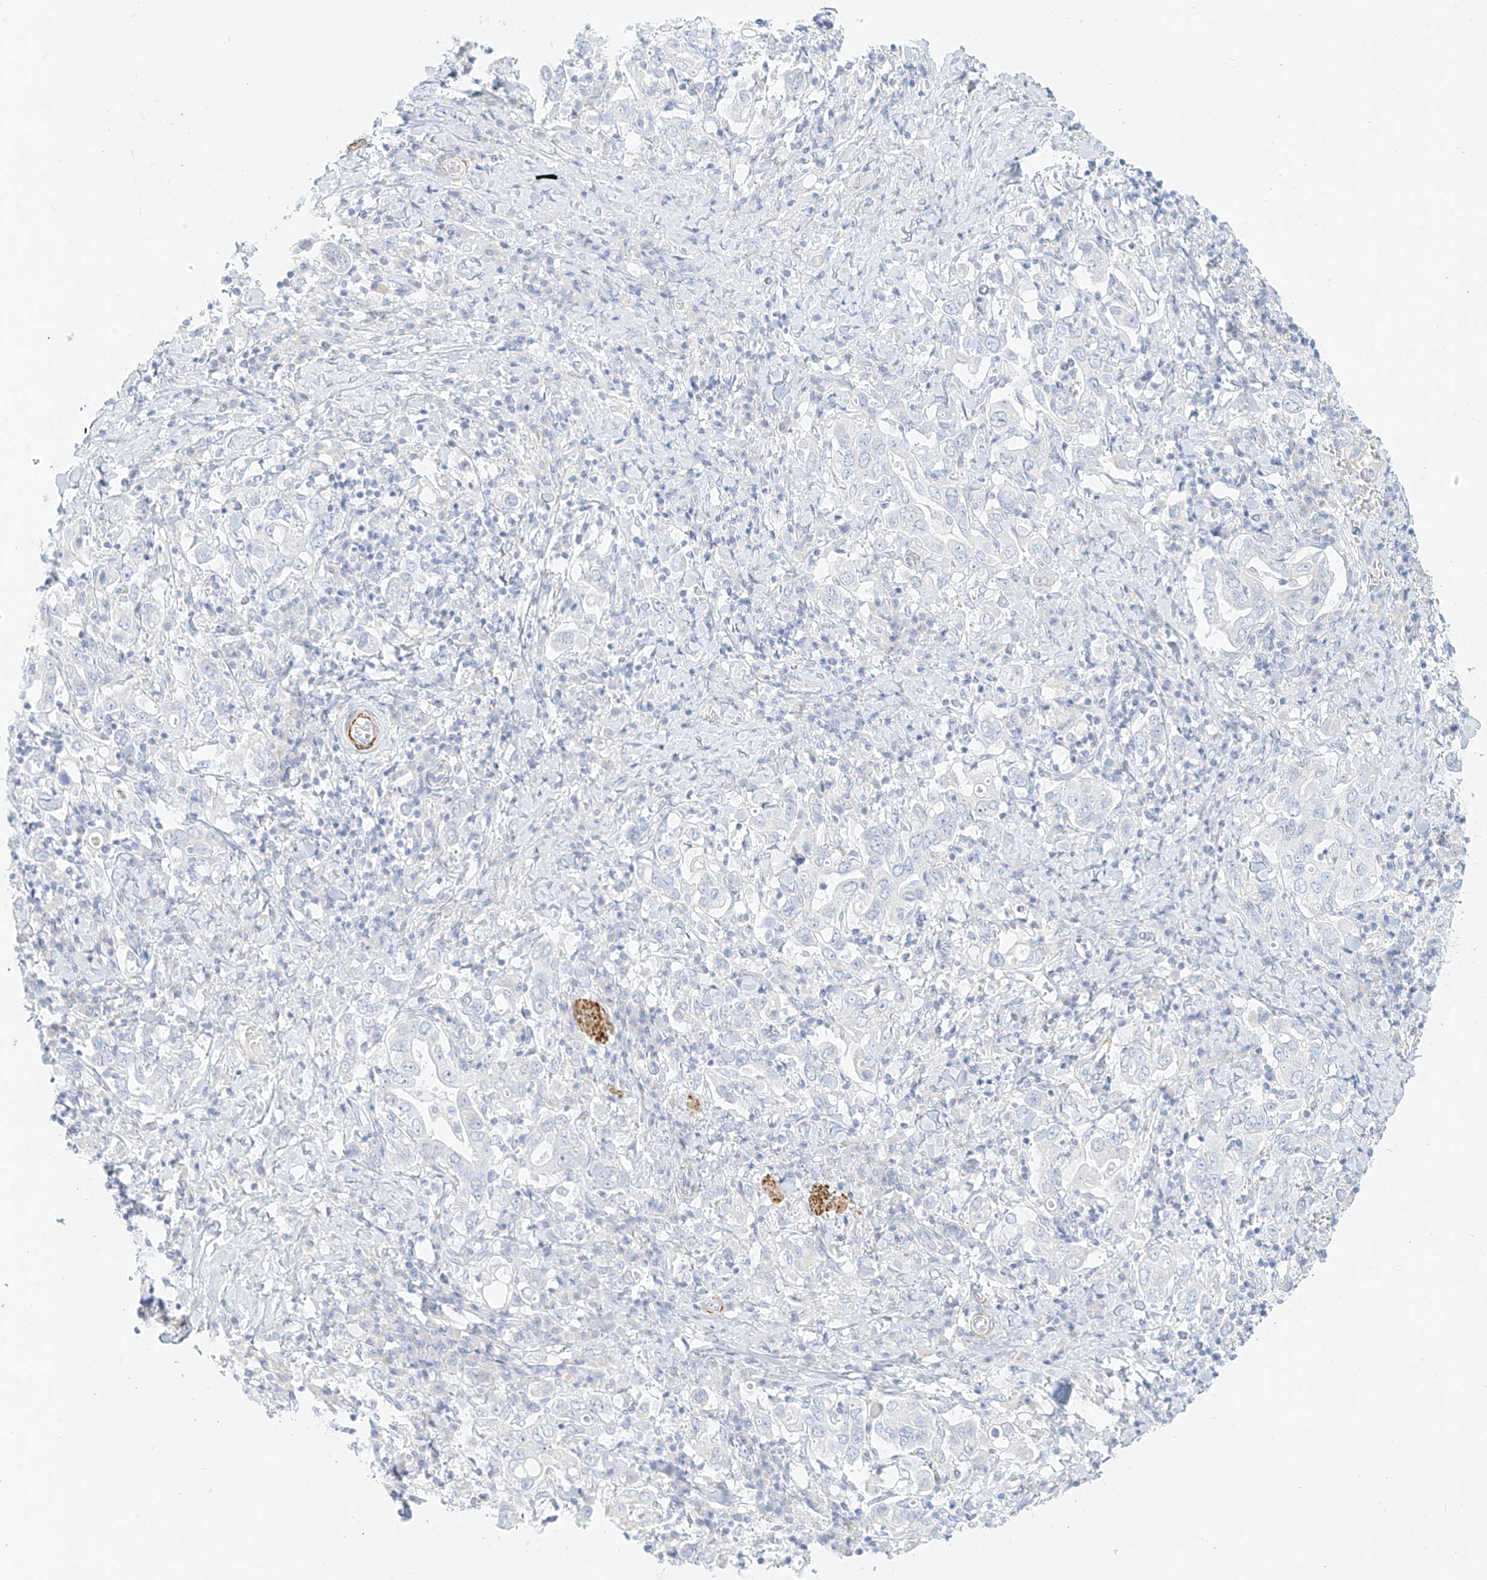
{"staining": {"intensity": "negative", "quantity": "none", "location": "none"}, "tissue": "stomach cancer", "cell_type": "Tumor cells", "image_type": "cancer", "snomed": [{"axis": "morphology", "description": "Adenocarcinoma, NOS"}, {"axis": "topography", "description": "Stomach, upper"}], "caption": "DAB (3,3'-diaminobenzidine) immunohistochemical staining of human stomach cancer demonstrates no significant expression in tumor cells.", "gene": "ST3GAL5", "patient": {"sex": "male", "age": 62}}